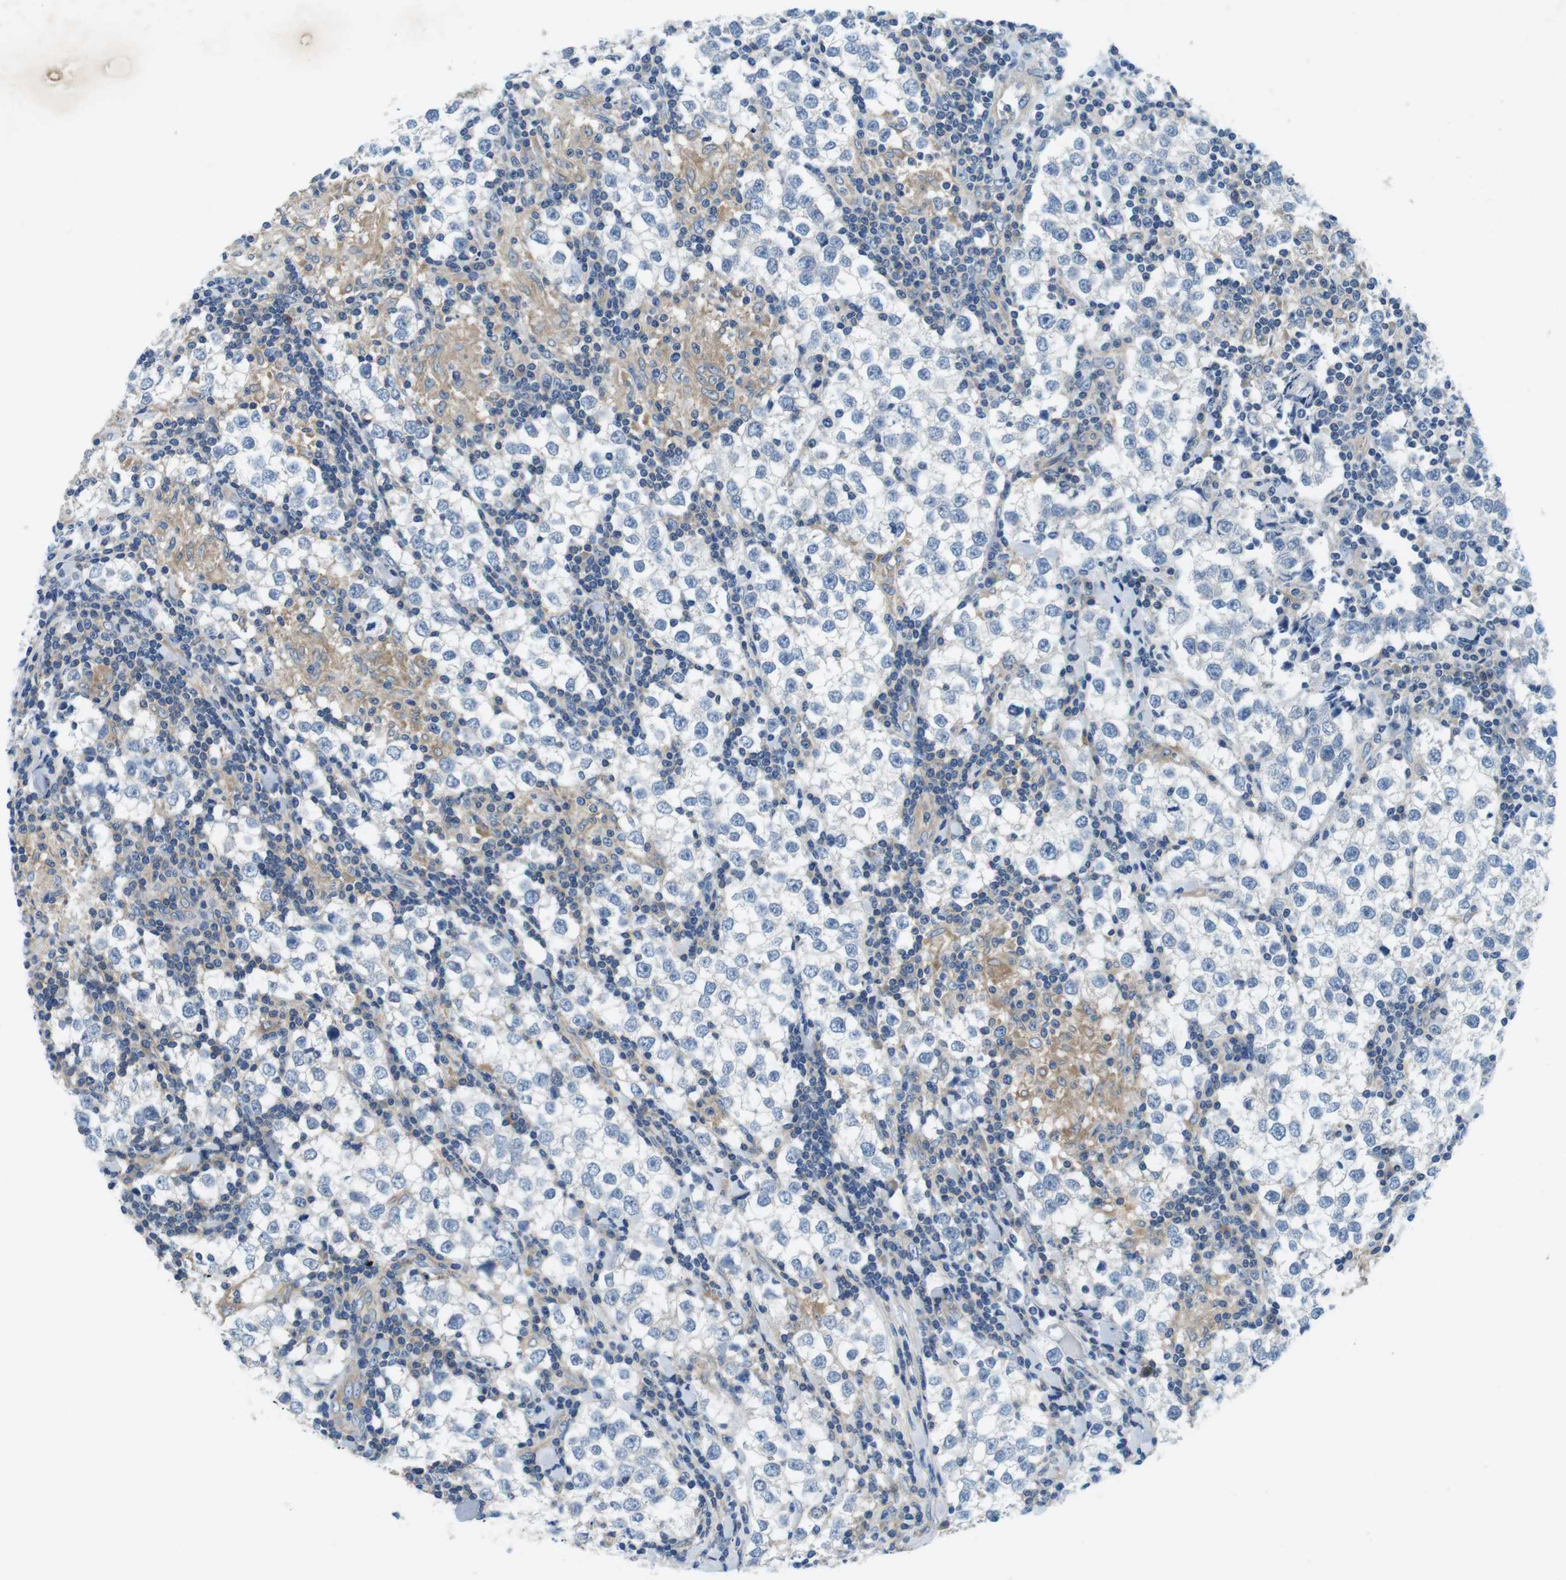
{"staining": {"intensity": "negative", "quantity": "none", "location": "none"}, "tissue": "testis cancer", "cell_type": "Tumor cells", "image_type": "cancer", "snomed": [{"axis": "morphology", "description": "Seminoma, NOS"}, {"axis": "morphology", "description": "Carcinoma, Embryonal, NOS"}, {"axis": "topography", "description": "Testis"}], "caption": "A photomicrograph of testis cancer stained for a protein displays no brown staining in tumor cells.", "gene": "DENND4C", "patient": {"sex": "male", "age": 36}}